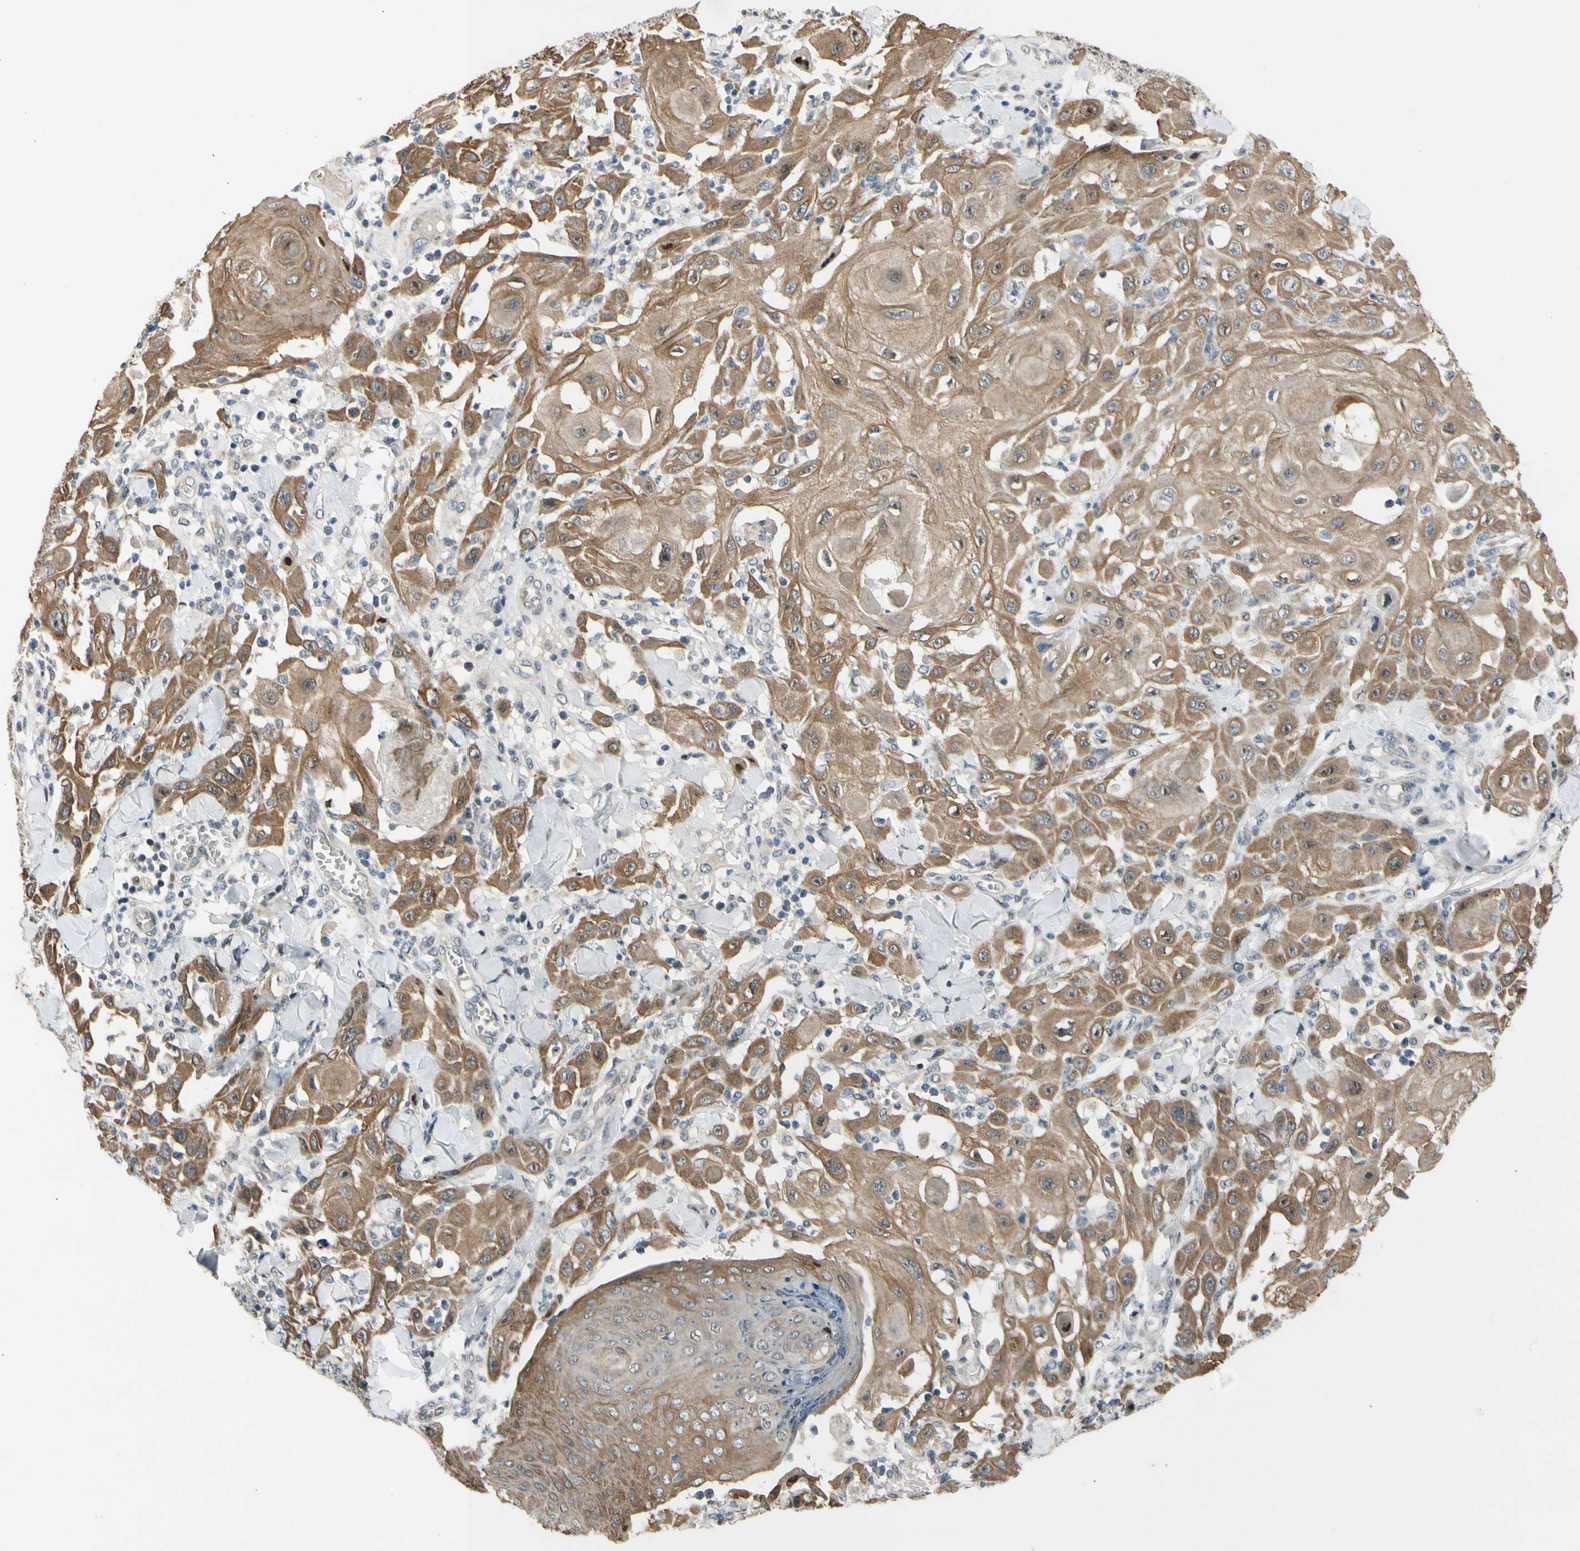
{"staining": {"intensity": "moderate", "quantity": ">75%", "location": "cytoplasmic/membranous"}, "tissue": "skin cancer", "cell_type": "Tumor cells", "image_type": "cancer", "snomed": [{"axis": "morphology", "description": "Squamous cell carcinoma, NOS"}, {"axis": "topography", "description": "Skin"}], "caption": "Skin squamous cell carcinoma stained for a protein displays moderate cytoplasmic/membranous positivity in tumor cells. (brown staining indicates protein expression, while blue staining denotes nuclei).", "gene": "ZNF184", "patient": {"sex": "male", "age": 24}}